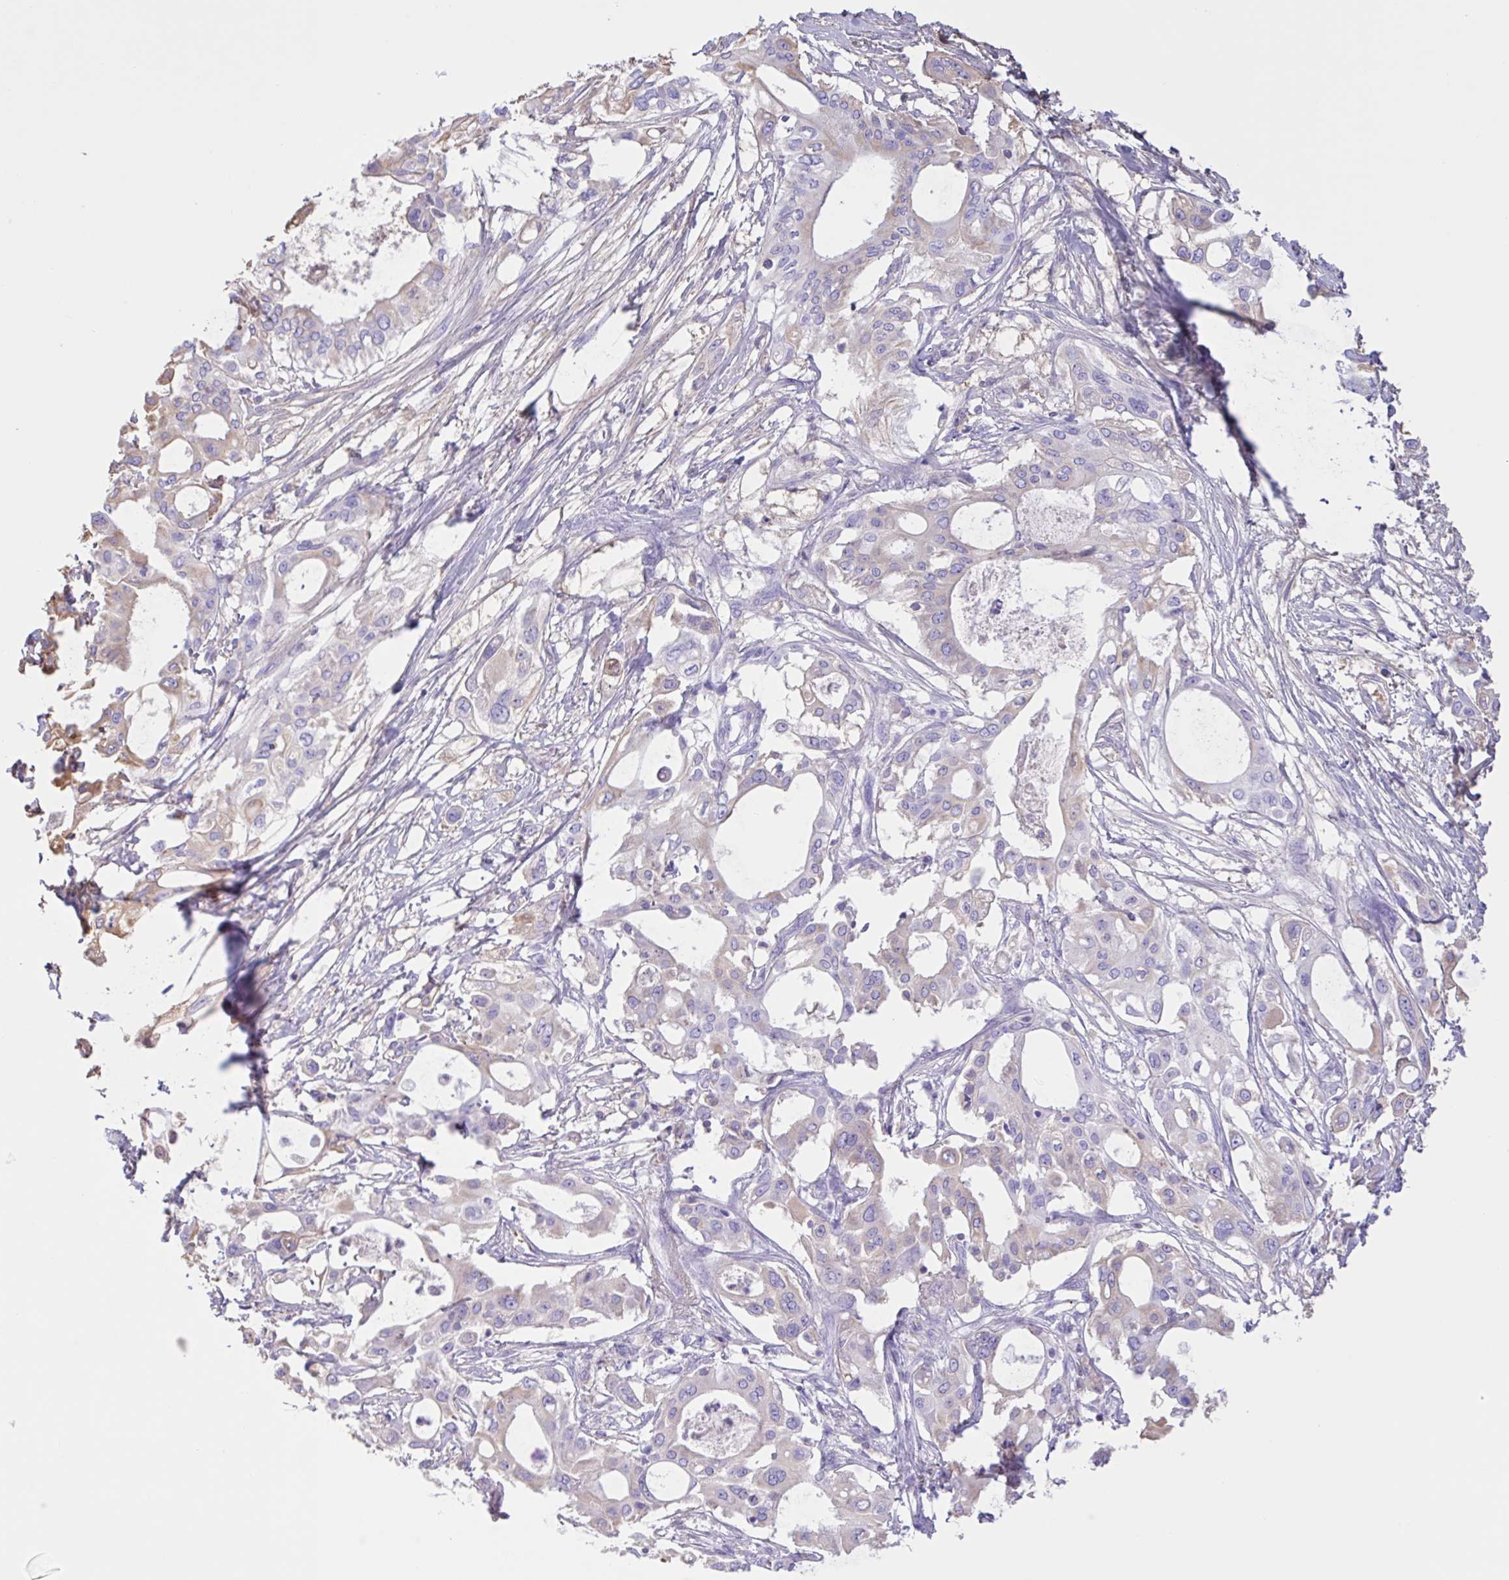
{"staining": {"intensity": "moderate", "quantity": "<25%", "location": "cytoplasmic/membranous"}, "tissue": "pancreatic cancer", "cell_type": "Tumor cells", "image_type": "cancer", "snomed": [{"axis": "morphology", "description": "Adenocarcinoma, NOS"}, {"axis": "topography", "description": "Pancreas"}], "caption": "High-magnification brightfield microscopy of pancreatic adenocarcinoma stained with DAB (3,3'-diaminobenzidine) (brown) and counterstained with hematoxylin (blue). tumor cells exhibit moderate cytoplasmic/membranous expression is identified in about<25% of cells. Using DAB (brown) and hematoxylin (blue) stains, captured at high magnification using brightfield microscopy.", "gene": "LARGE2", "patient": {"sex": "female", "age": 68}}